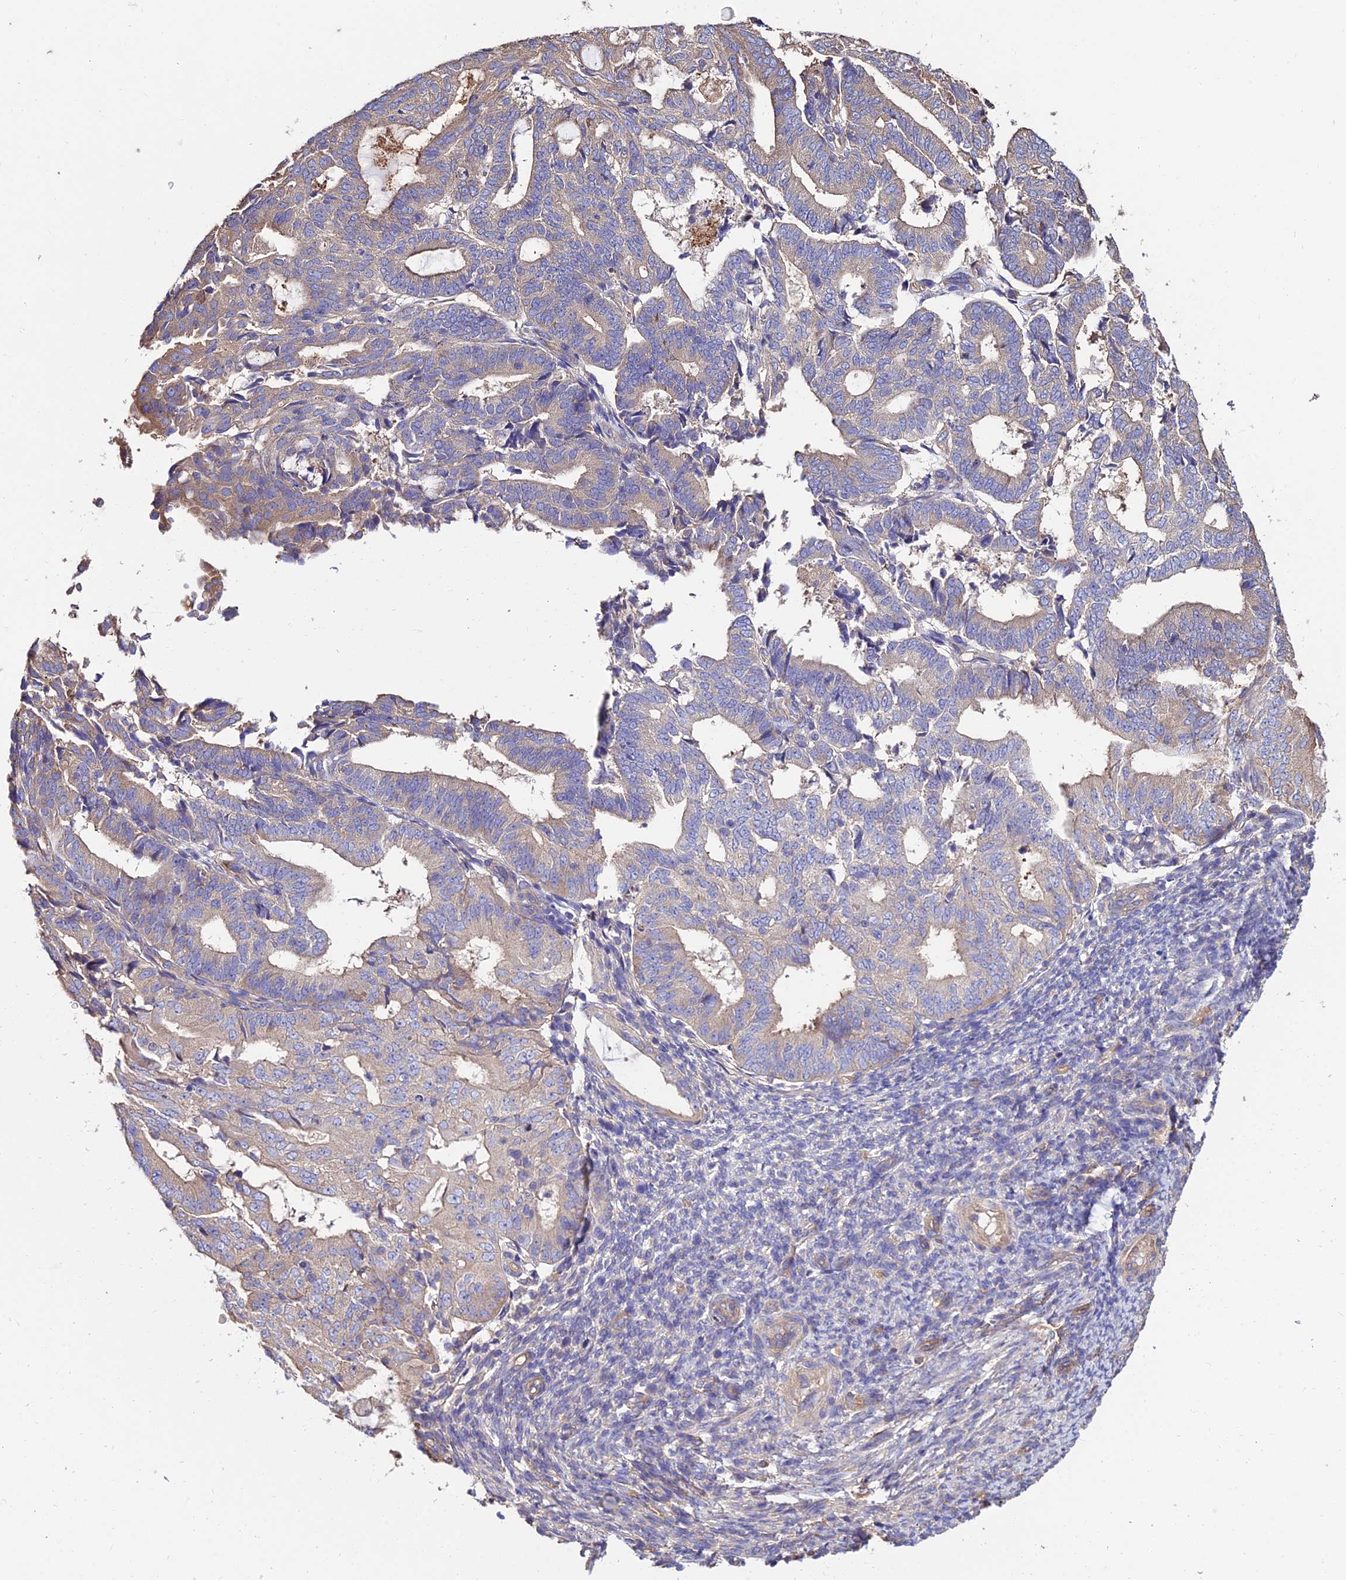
{"staining": {"intensity": "weak", "quantity": "<25%", "location": "cytoplasmic/membranous"}, "tissue": "endometrial cancer", "cell_type": "Tumor cells", "image_type": "cancer", "snomed": [{"axis": "morphology", "description": "Adenocarcinoma, NOS"}, {"axis": "topography", "description": "Endometrium"}], "caption": "Immunohistochemistry of adenocarcinoma (endometrial) shows no staining in tumor cells. (IHC, brightfield microscopy, high magnification).", "gene": "CALM2", "patient": {"sex": "female", "age": 70}}